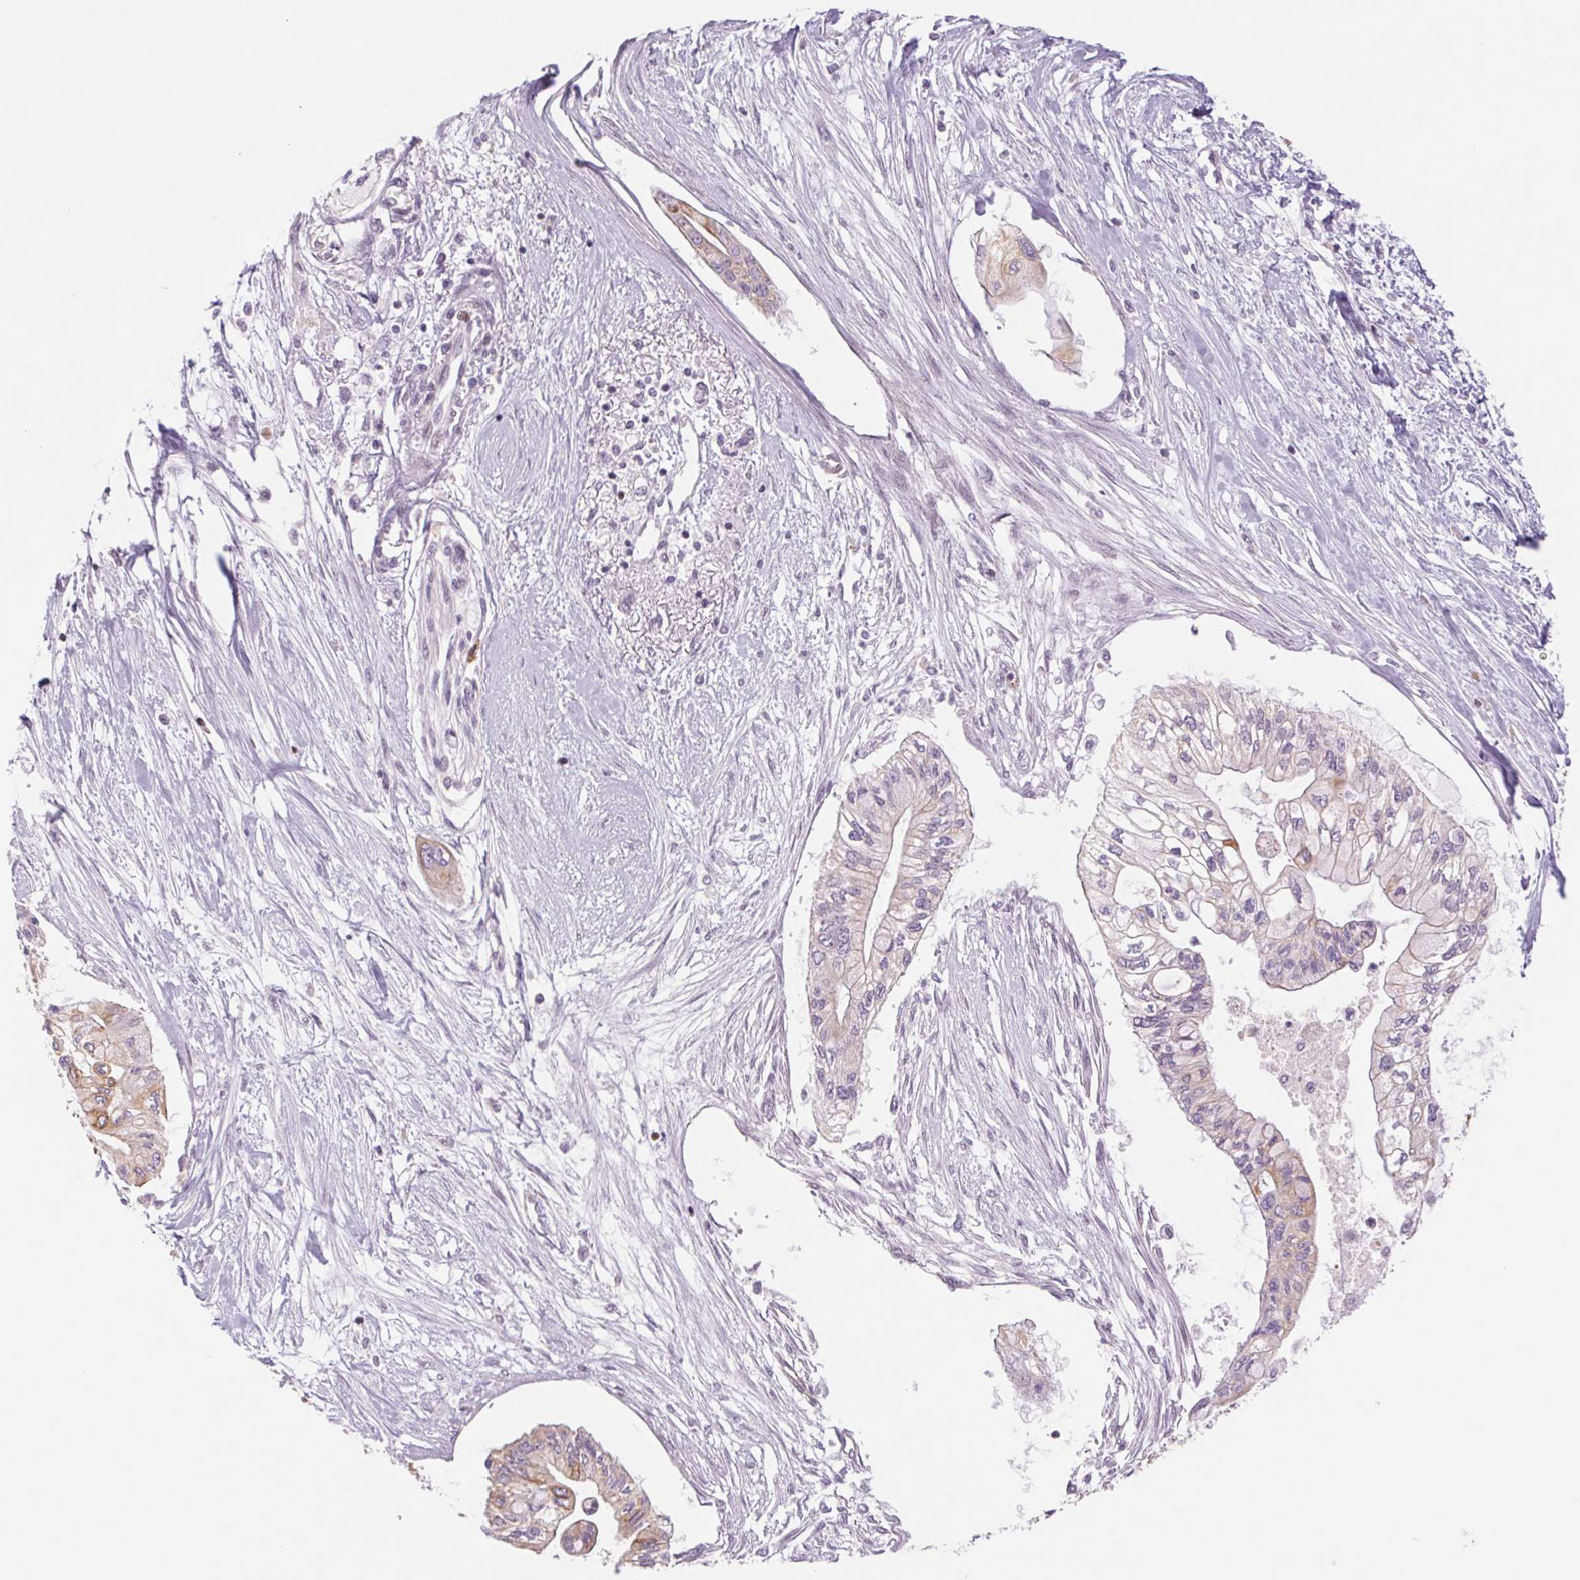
{"staining": {"intensity": "weak", "quantity": "<25%", "location": "cytoplasmic/membranous"}, "tissue": "pancreatic cancer", "cell_type": "Tumor cells", "image_type": "cancer", "snomed": [{"axis": "morphology", "description": "Adenocarcinoma, NOS"}, {"axis": "topography", "description": "Pancreas"}], "caption": "DAB immunohistochemical staining of adenocarcinoma (pancreatic) reveals no significant staining in tumor cells.", "gene": "MS4A13", "patient": {"sex": "female", "age": 77}}